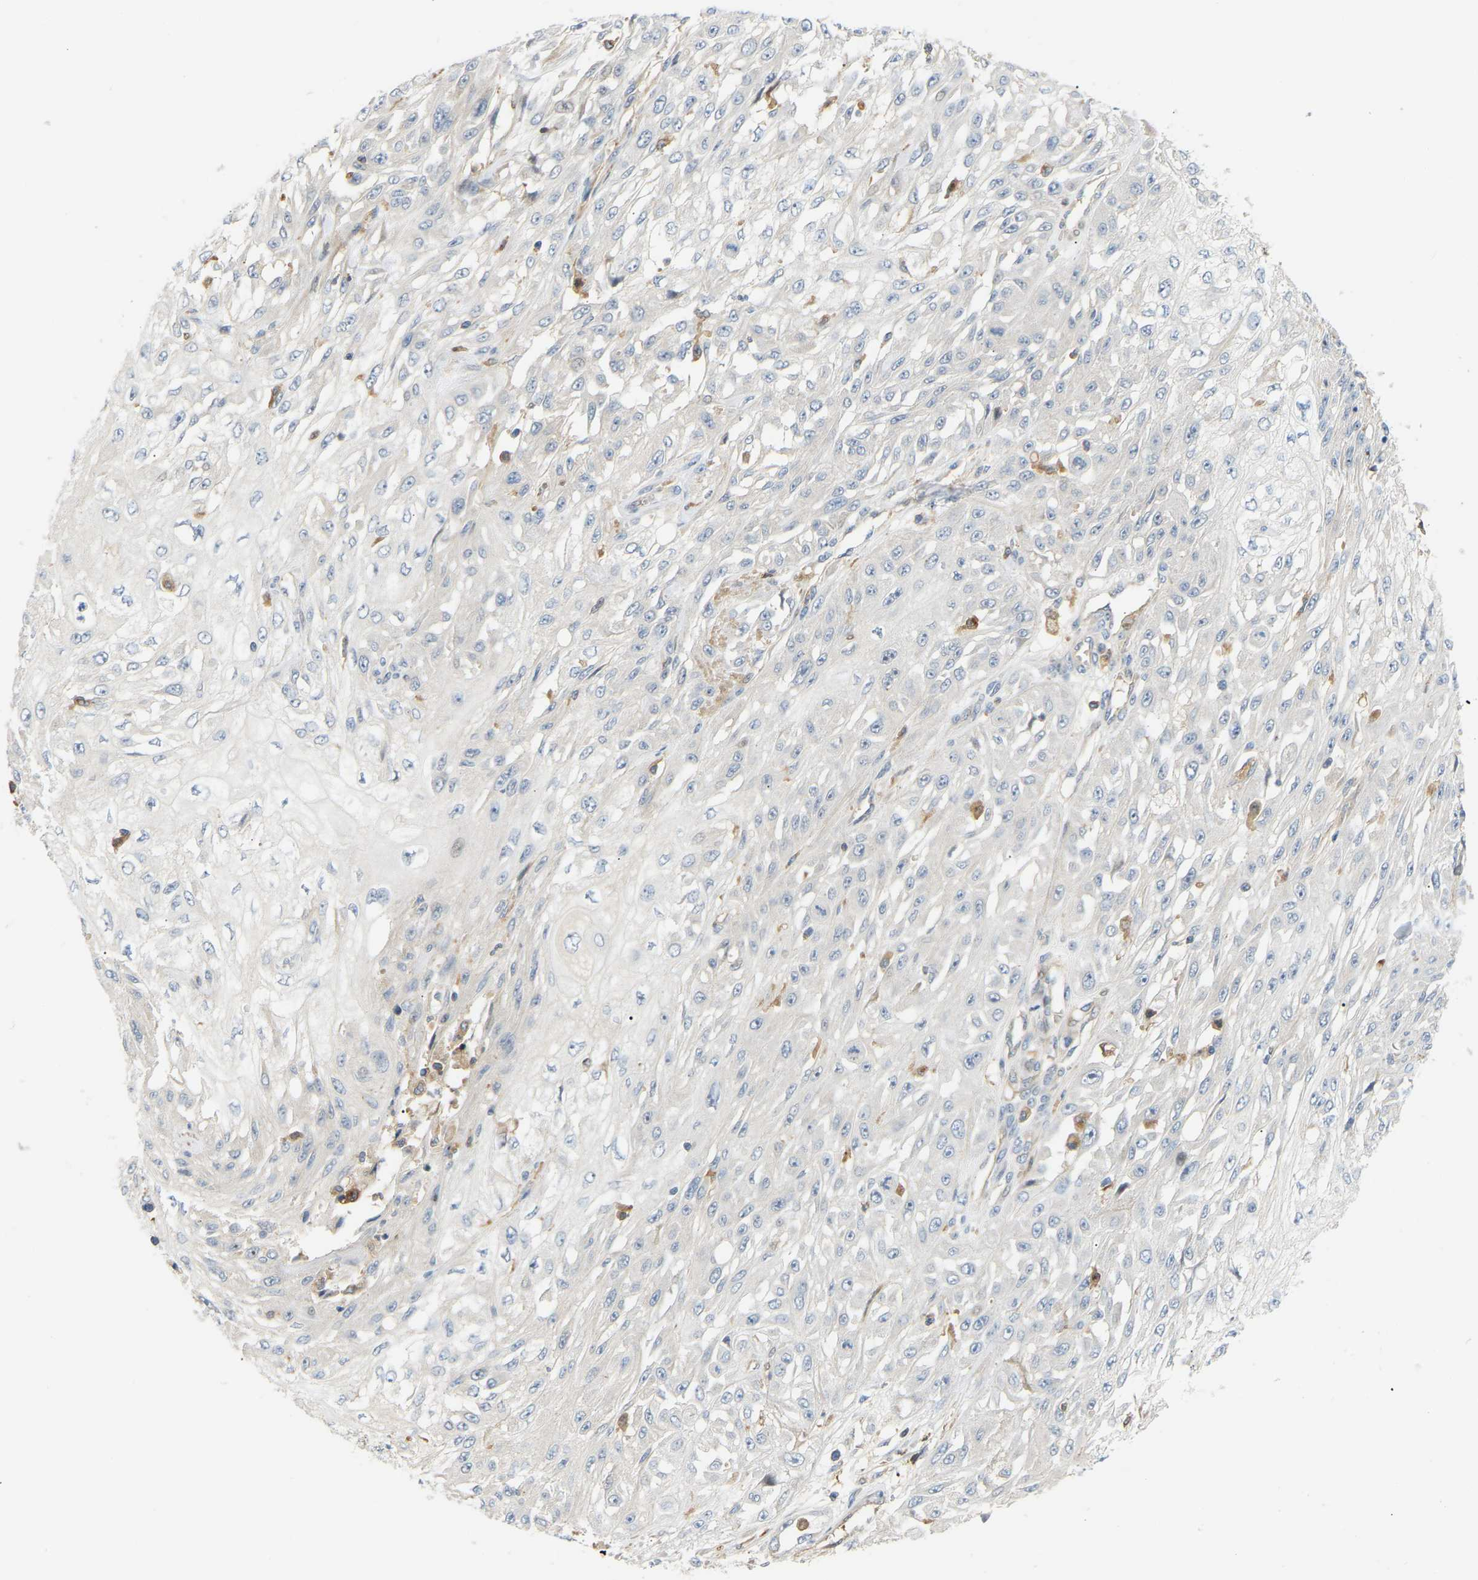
{"staining": {"intensity": "negative", "quantity": "none", "location": "none"}, "tissue": "skin cancer", "cell_type": "Tumor cells", "image_type": "cancer", "snomed": [{"axis": "morphology", "description": "Squamous cell carcinoma, NOS"}, {"axis": "morphology", "description": "Squamous cell carcinoma, metastatic, NOS"}, {"axis": "topography", "description": "Skin"}, {"axis": "topography", "description": "Lymph node"}], "caption": "This is an IHC photomicrograph of human skin cancer (metastatic squamous cell carcinoma). There is no positivity in tumor cells.", "gene": "PLCG2", "patient": {"sex": "male", "age": 75}}